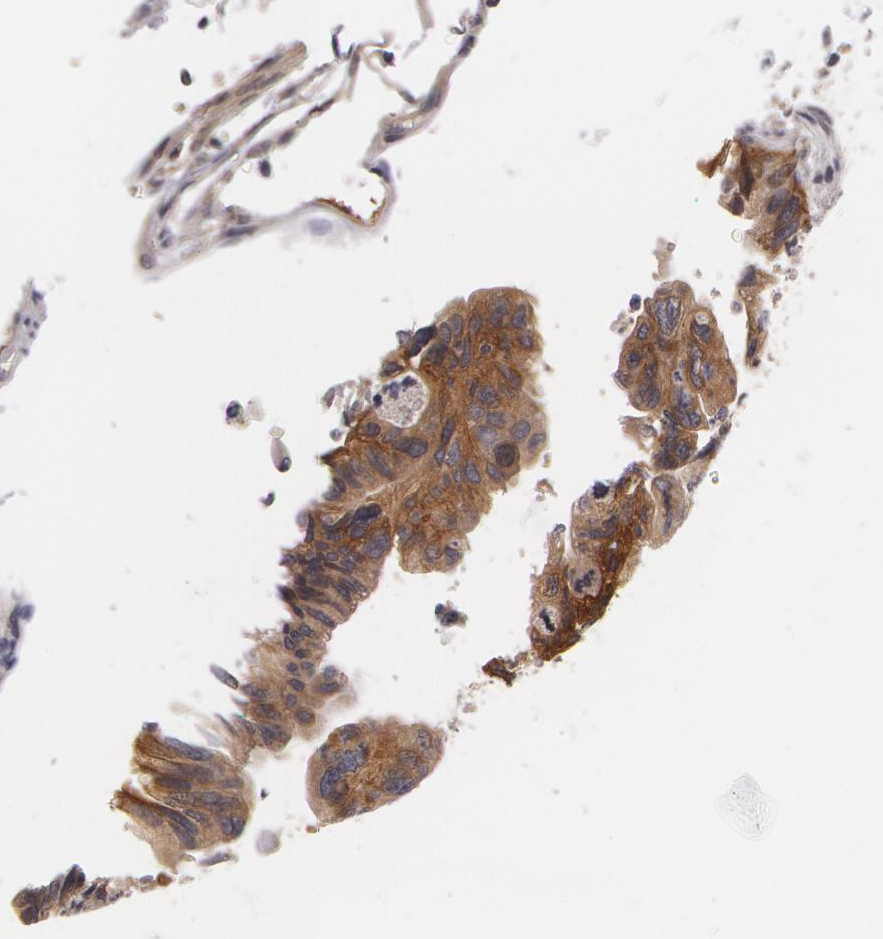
{"staining": {"intensity": "moderate", "quantity": ">75%", "location": "cytoplasmic/membranous"}, "tissue": "colorectal cancer", "cell_type": "Tumor cells", "image_type": "cancer", "snomed": [{"axis": "morphology", "description": "Adenocarcinoma, NOS"}, {"axis": "topography", "description": "Colon"}], "caption": "Immunohistochemistry (IHC) photomicrograph of neoplastic tissue: human colorectal cancer stained using immunohistochemistry (IHC) exhibits medium levels of moderate protein expression localized specifically in the cytoplasmic/membranous of tumor cells, appearing as a cytoplasmic/membranous brown color.", "gene": "CASK", "patient": {"sex": "female", "age": 11}}